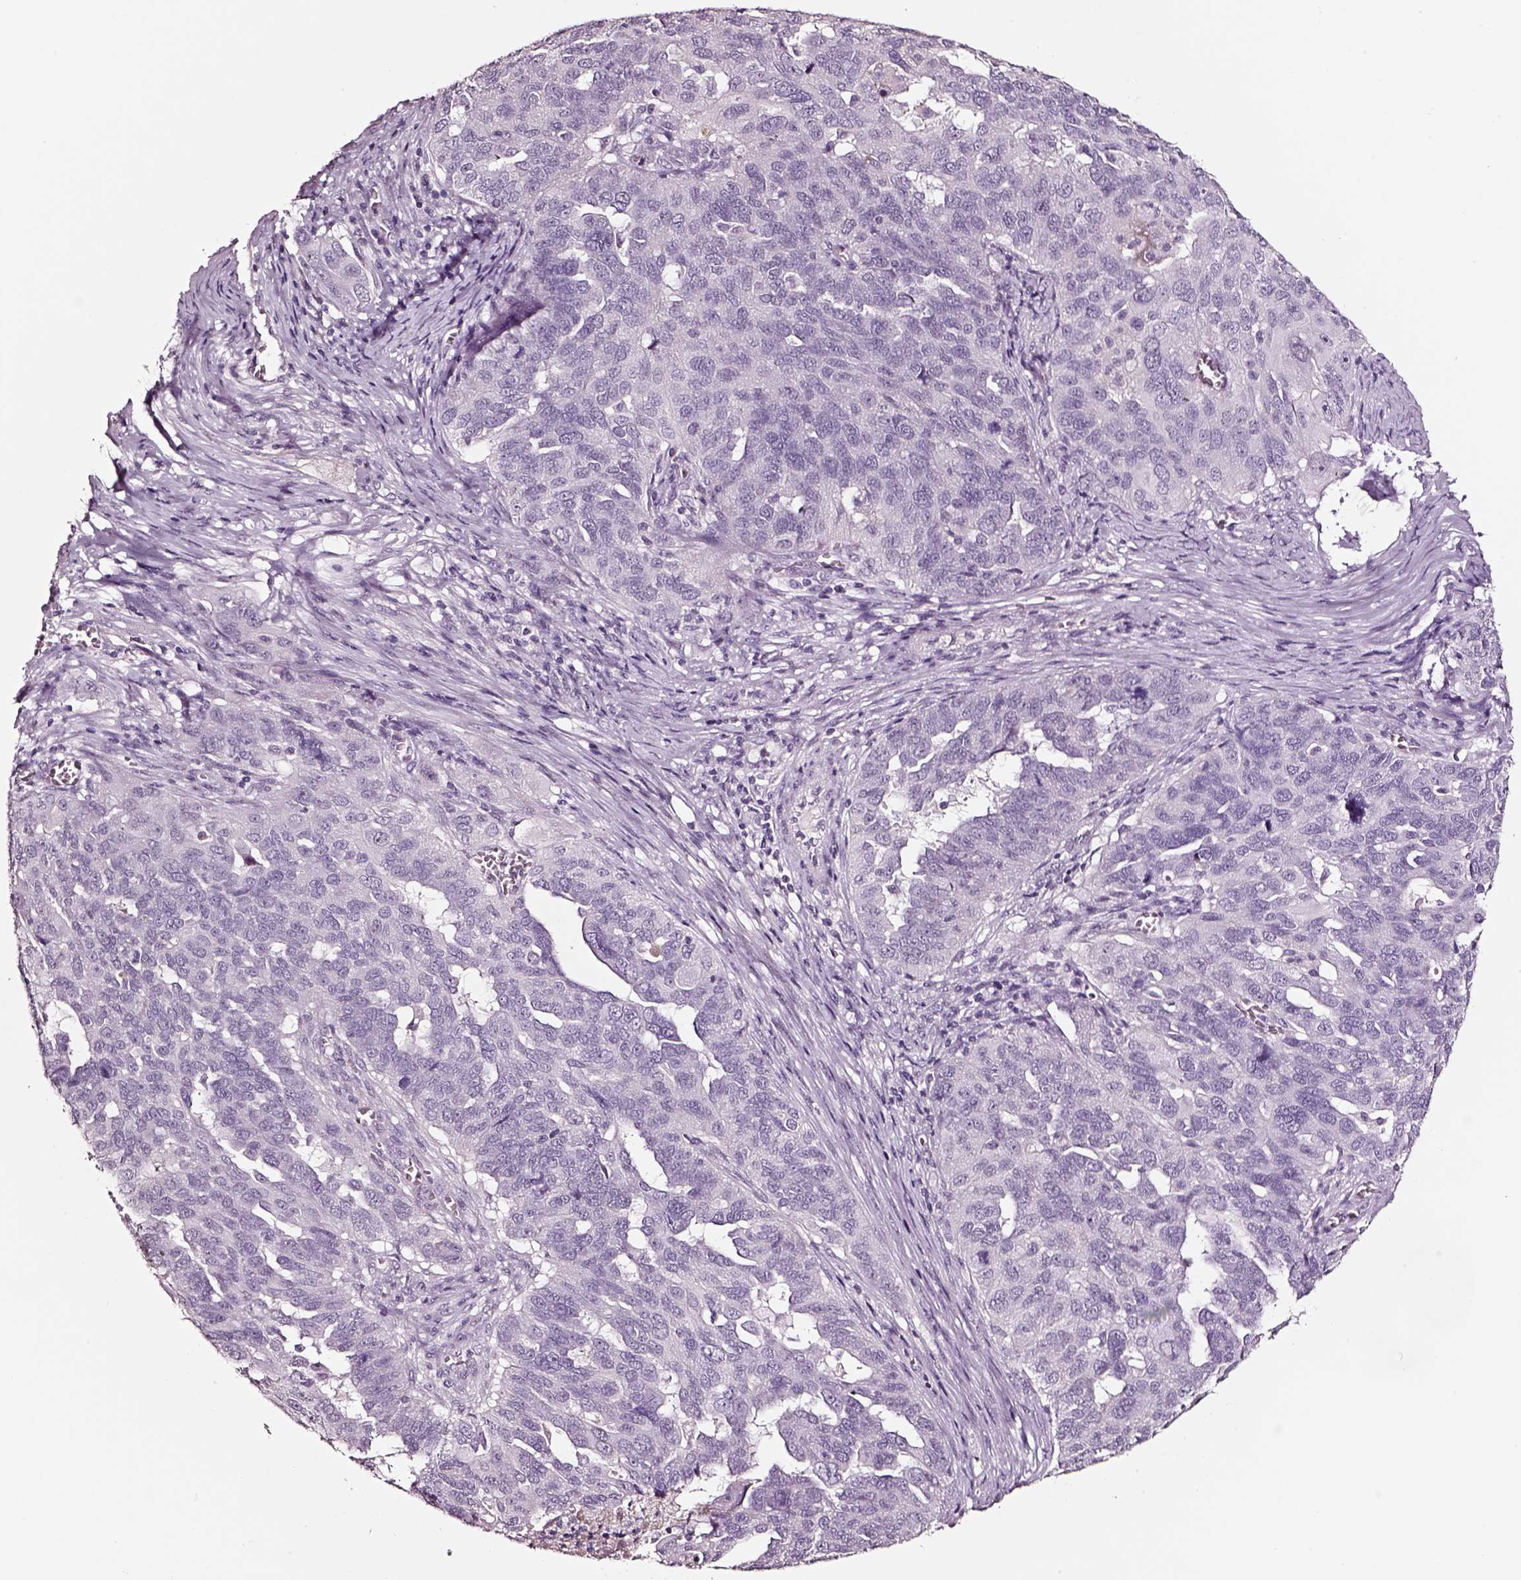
{"staining": {"intensity": "negative", "quantity": "none", "location": "none"}, "tissue": "ovarian cancer", "cell_type": "Tumor cells", "image_type": "cancer", "snomed": [{"axis": "morphology", "description": "Carcinoma, endometroid"}, {"axis": "topography", "description": "Soft tissue"}, {"axis": "topography", "description": "Ovary"}], "caption": "IHC of human ovarian endometroid carcinoma demonstrates no expression in tumor cells. The staining is performed using DAB brown chromogen with nuclei counter-stained in using hematoxylin.", "gene": "SMIM17", "patient": {"sex": "female", "age": 52}}